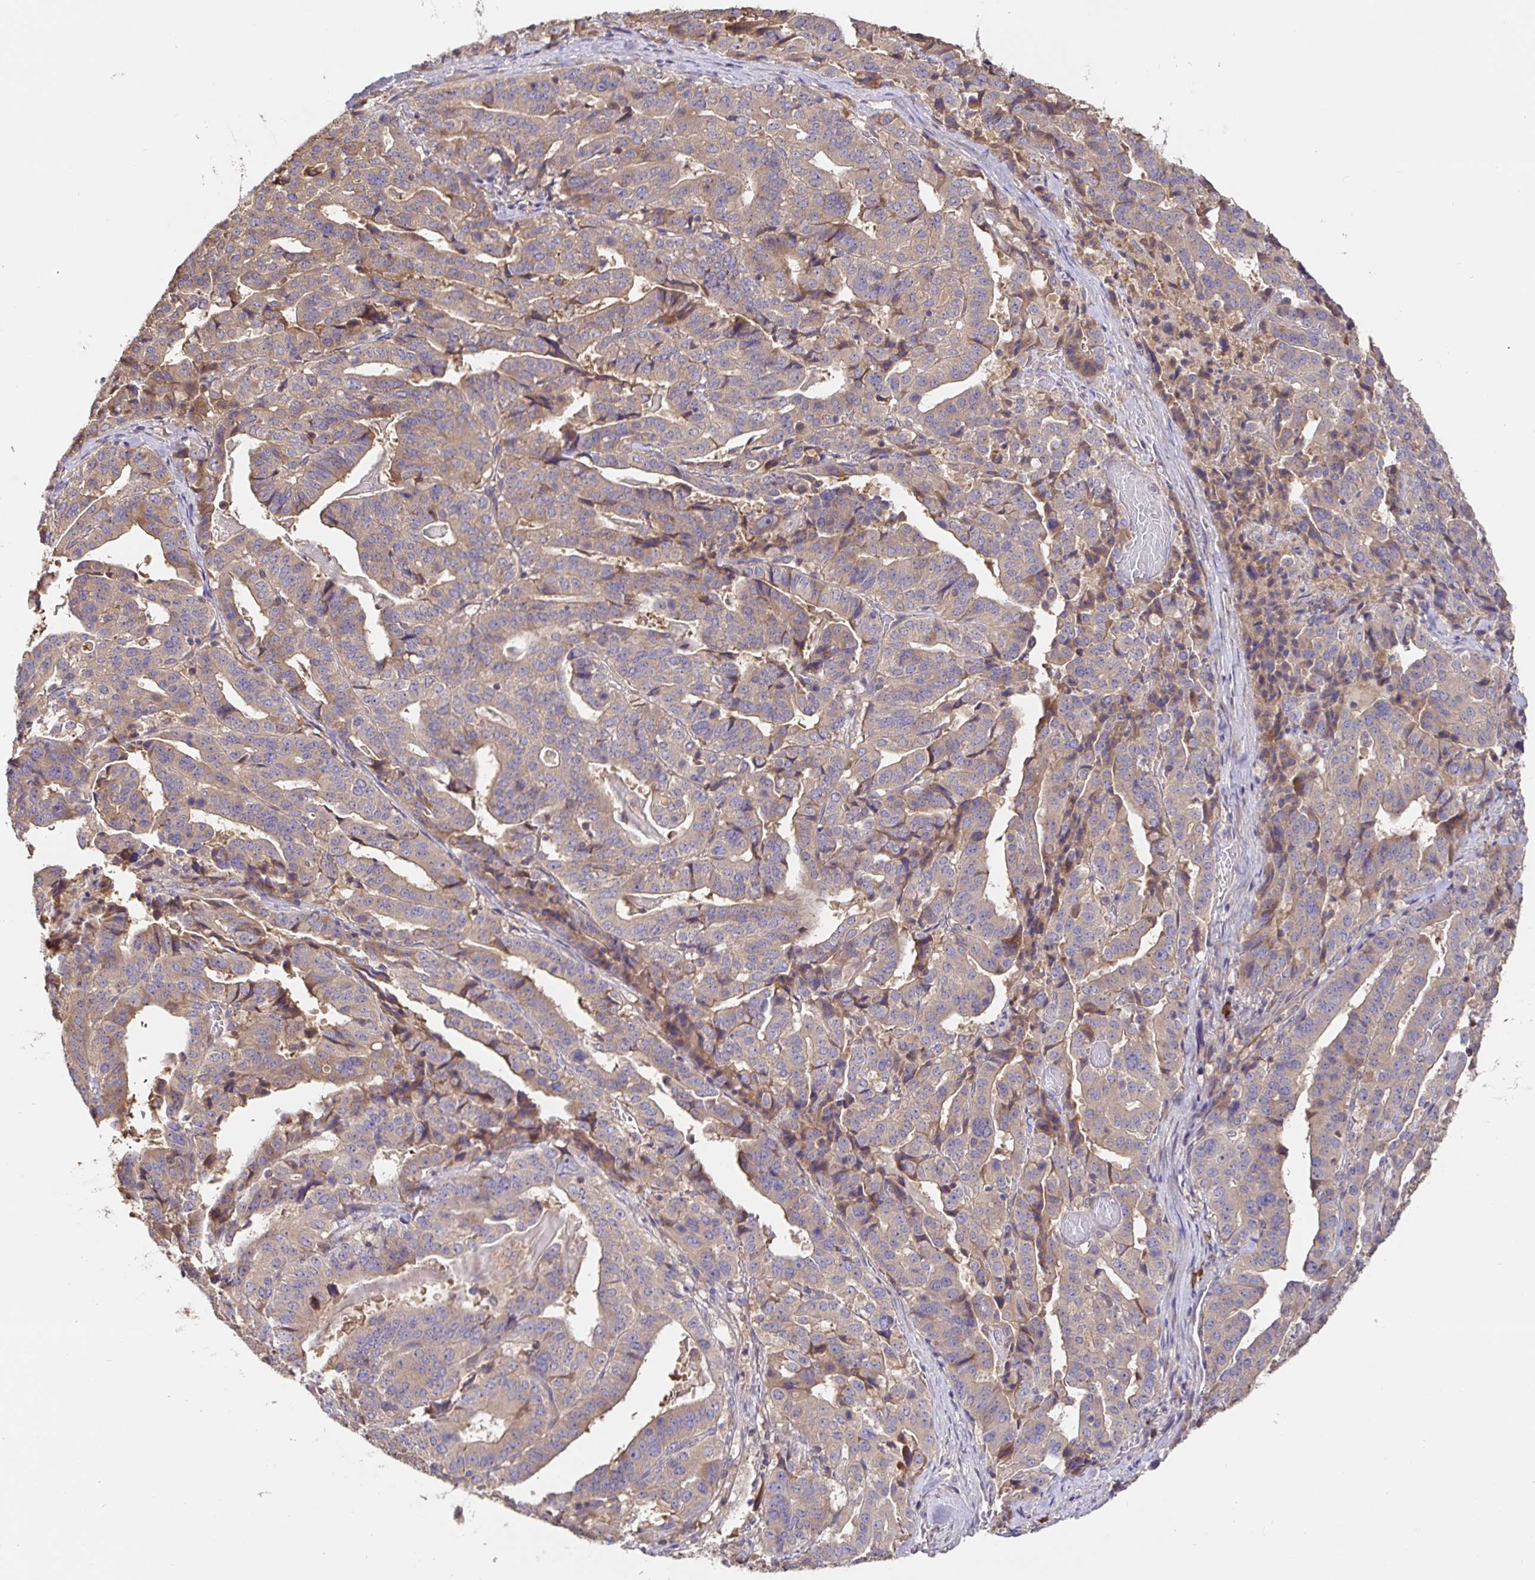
{"staining": {"intensity": "weak", "quantity": "<25%", "location": "cytoplasmic/membranous"}, "tissue": "stomach cancer", "cell_type": "Tumor cells", "image_type": "cancer", "snomed": [{"axis": "morphology", "description": "Adenocarcinoma, NOS"}, {"axis": "topography", "description": "Stomach"}], "caption": "The image shows no significant staining in tumor cells of stomach adenocarcinoma.", "gene": "HAGH", "patient": {"sex": "male", "age": 48}}